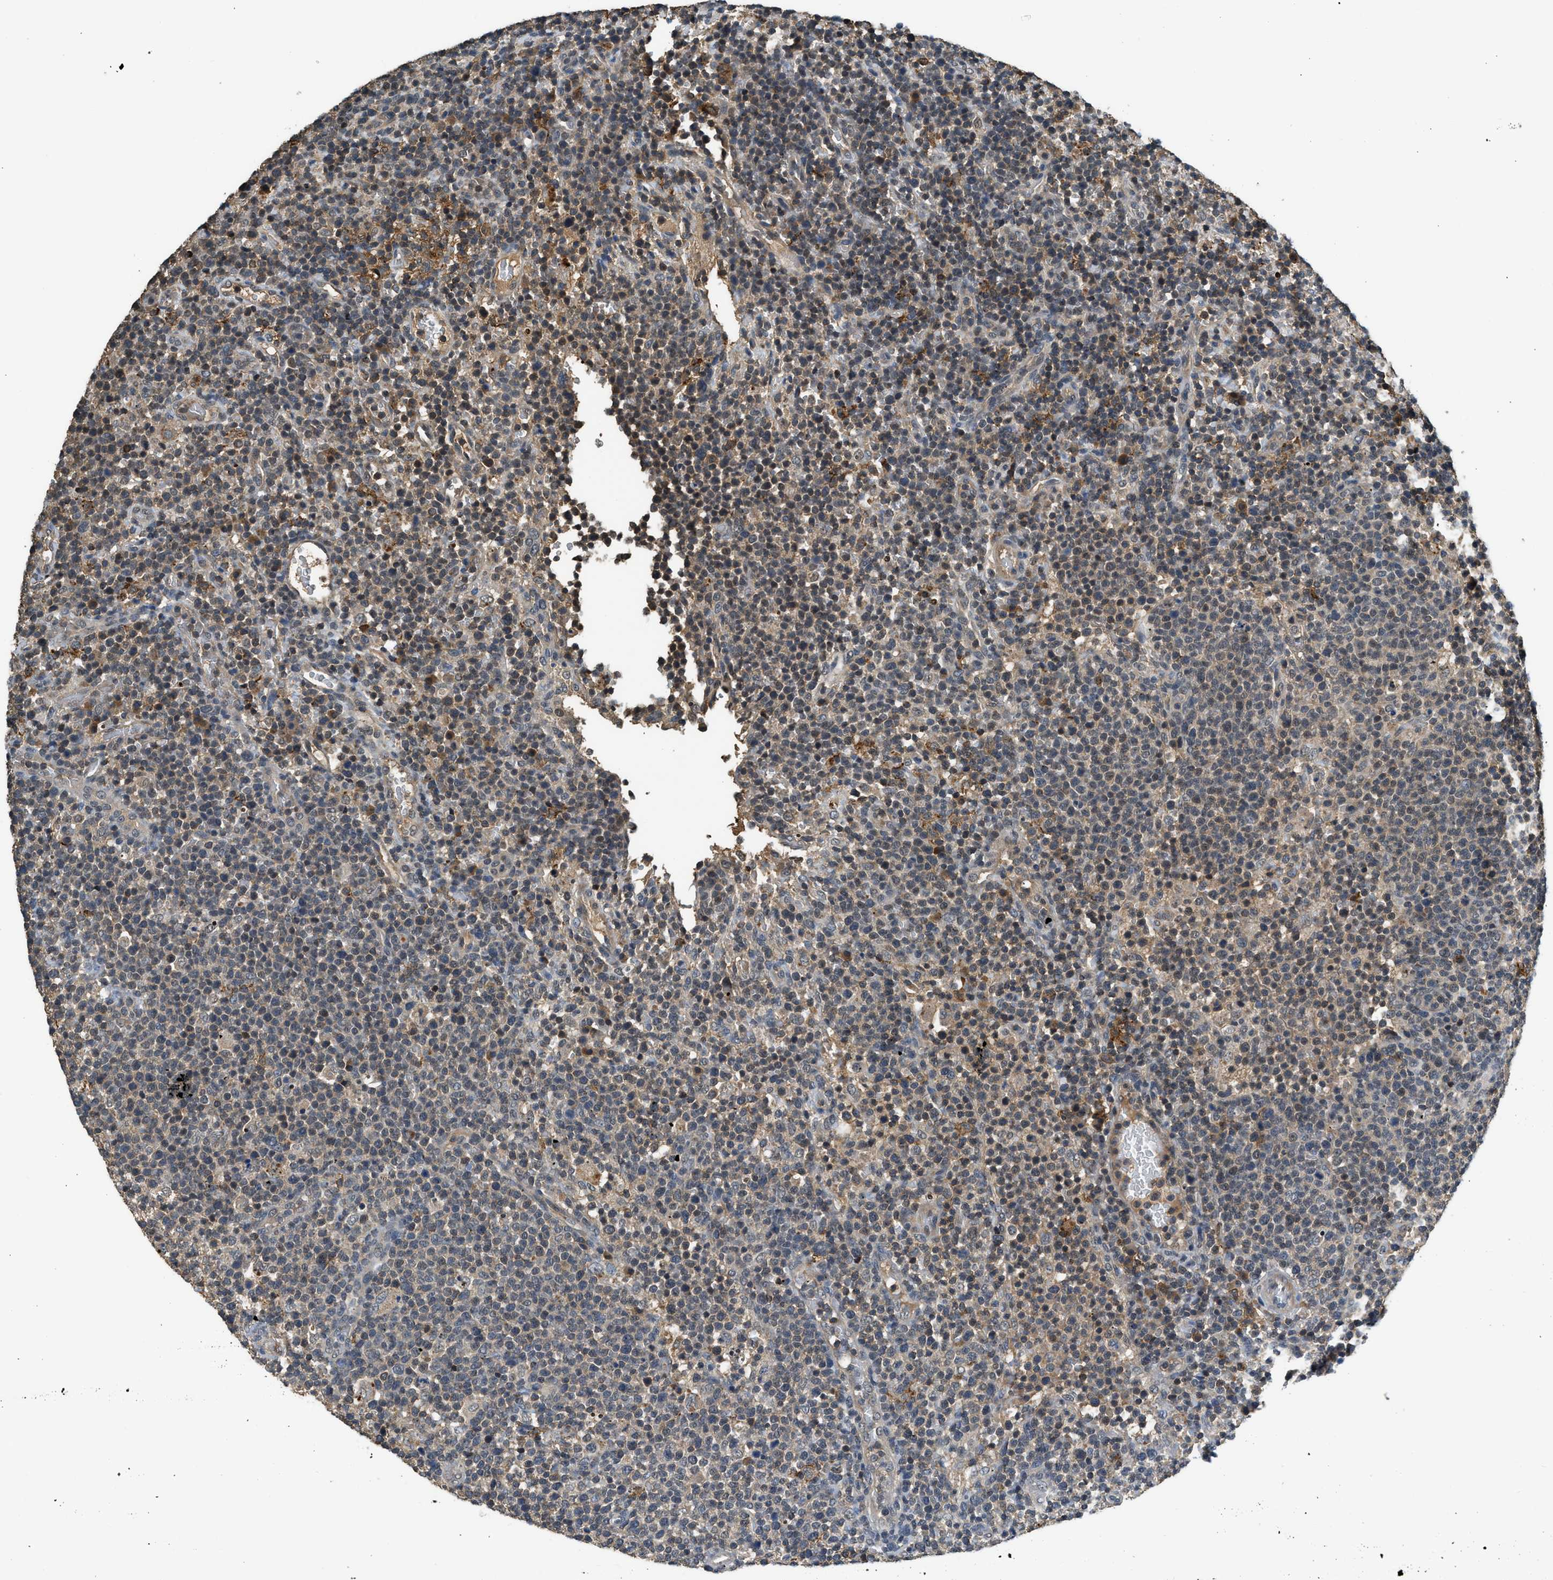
{"staining": {"intensity": "moderate", "quantity": "<25%", "location": "nuclear"}, "tissue": "lymphoma", "cell_type": "Tumor cells", "image_type": "cancer", "snomed": [{"axis": "morphology", "description": "Malignant lymphoma, non-Hodgkin's type, High grade"}, {"axis": "topography", "description": "Lymph node"}], "caption": "This histopathology image reveals lymphoma stained with IHC to label a protein in brown. The nuclear of tumor cells show moderate positivity for the protein. Nuclei are counter-stained blue.", "gene": "SLC15A4", "patient": {"sex": "male", "age": 61}}